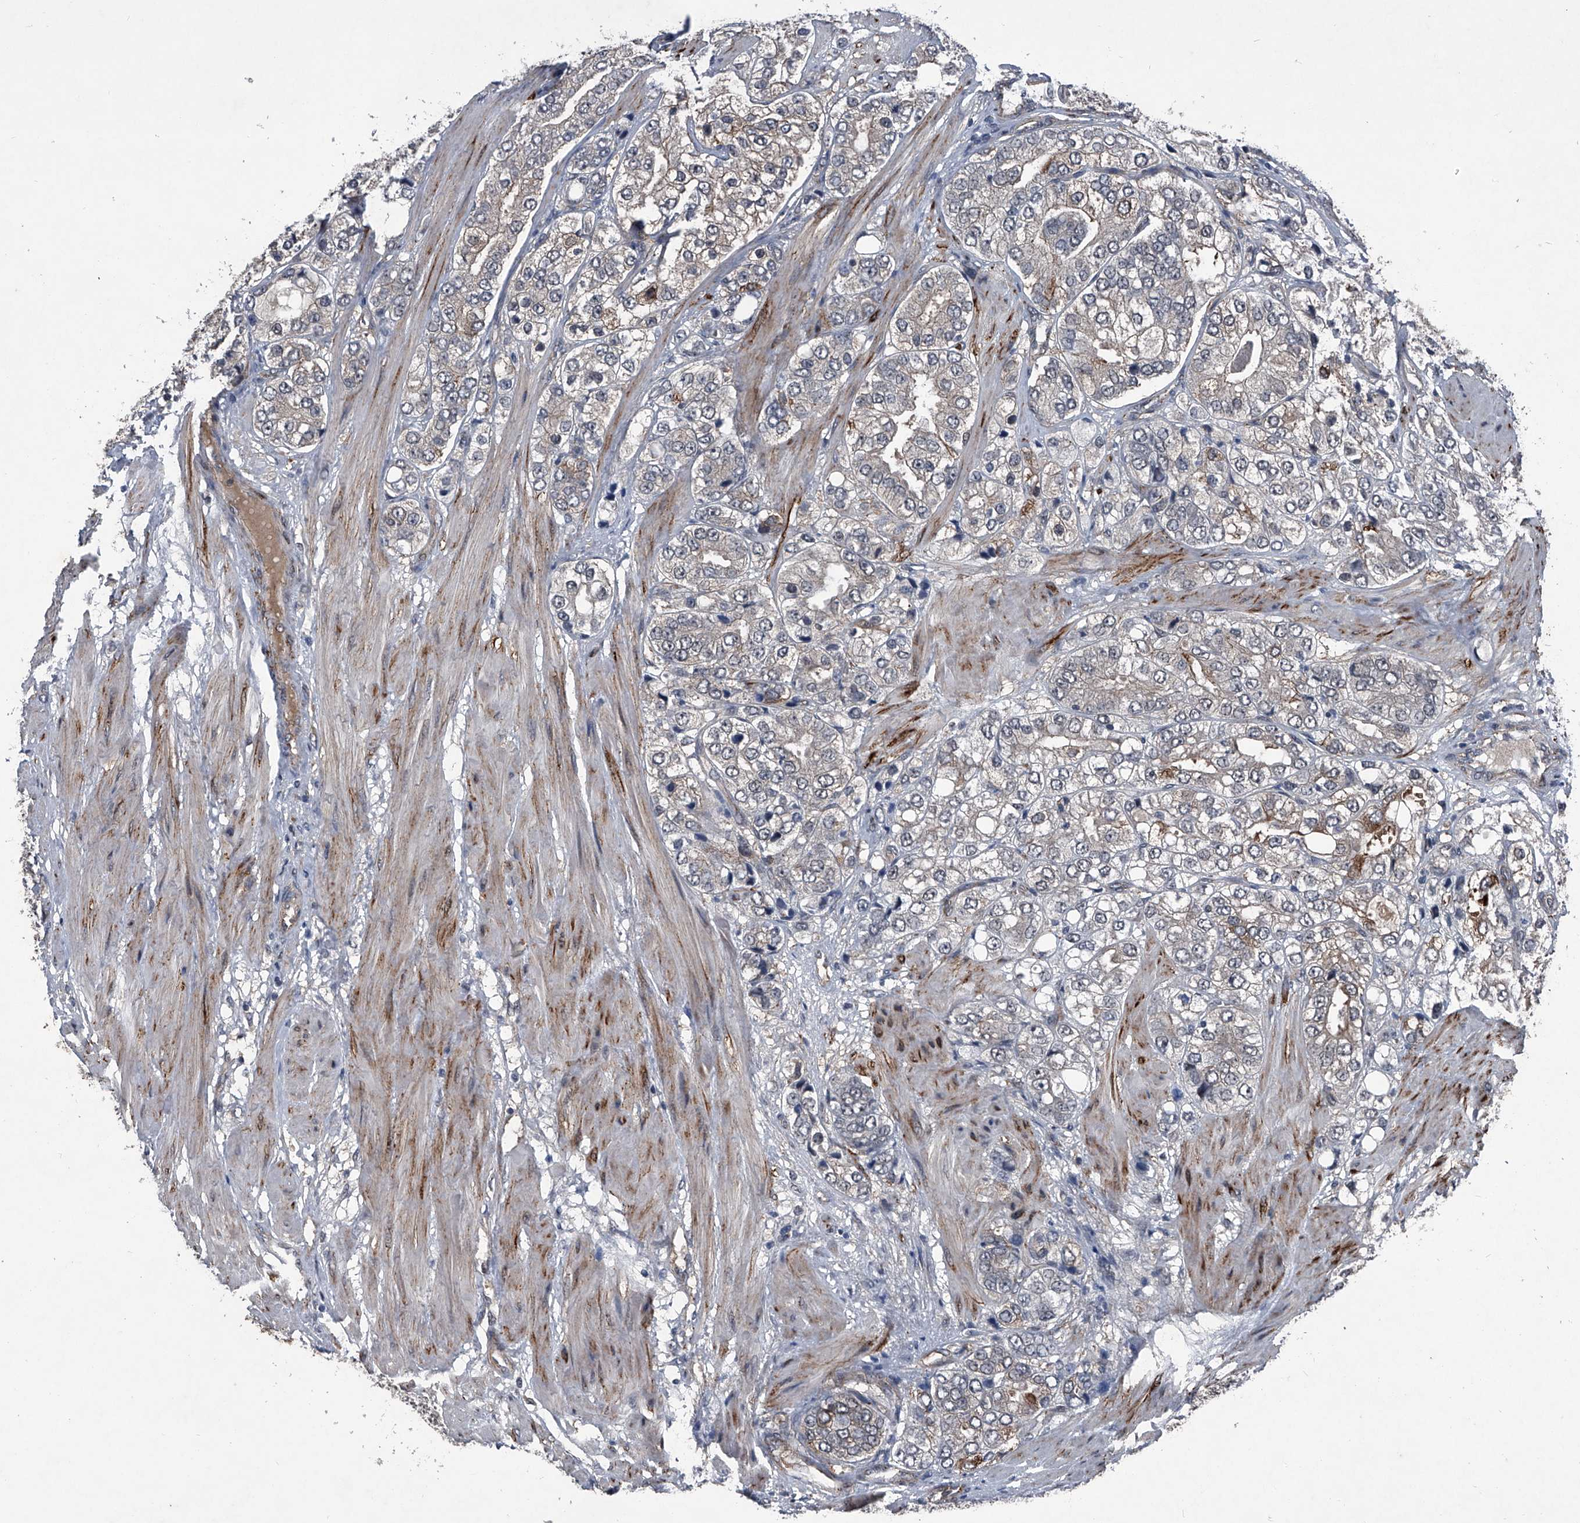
{"staining": {"intensity": "weak", "quantity": "25%-75%", "location": "cytoplasmic/membranous"}, "tissue": "prostate cancer", "cell_type": "Tumor cells", "image_type": "cancer", "snomed": [{"axis": "morphology", "description": "Adenocarcinoma, High grade"}, {"axis": "topography", "description": "Prostate"}], "caption": "Protein expression analysis of human prostate cancer reveals weak cytoplasmic/membranous positivity in about 25%-75% of tumor cells.", "gene": "MAPKAP1", "patient": {"sex": "male", "age": 50}}